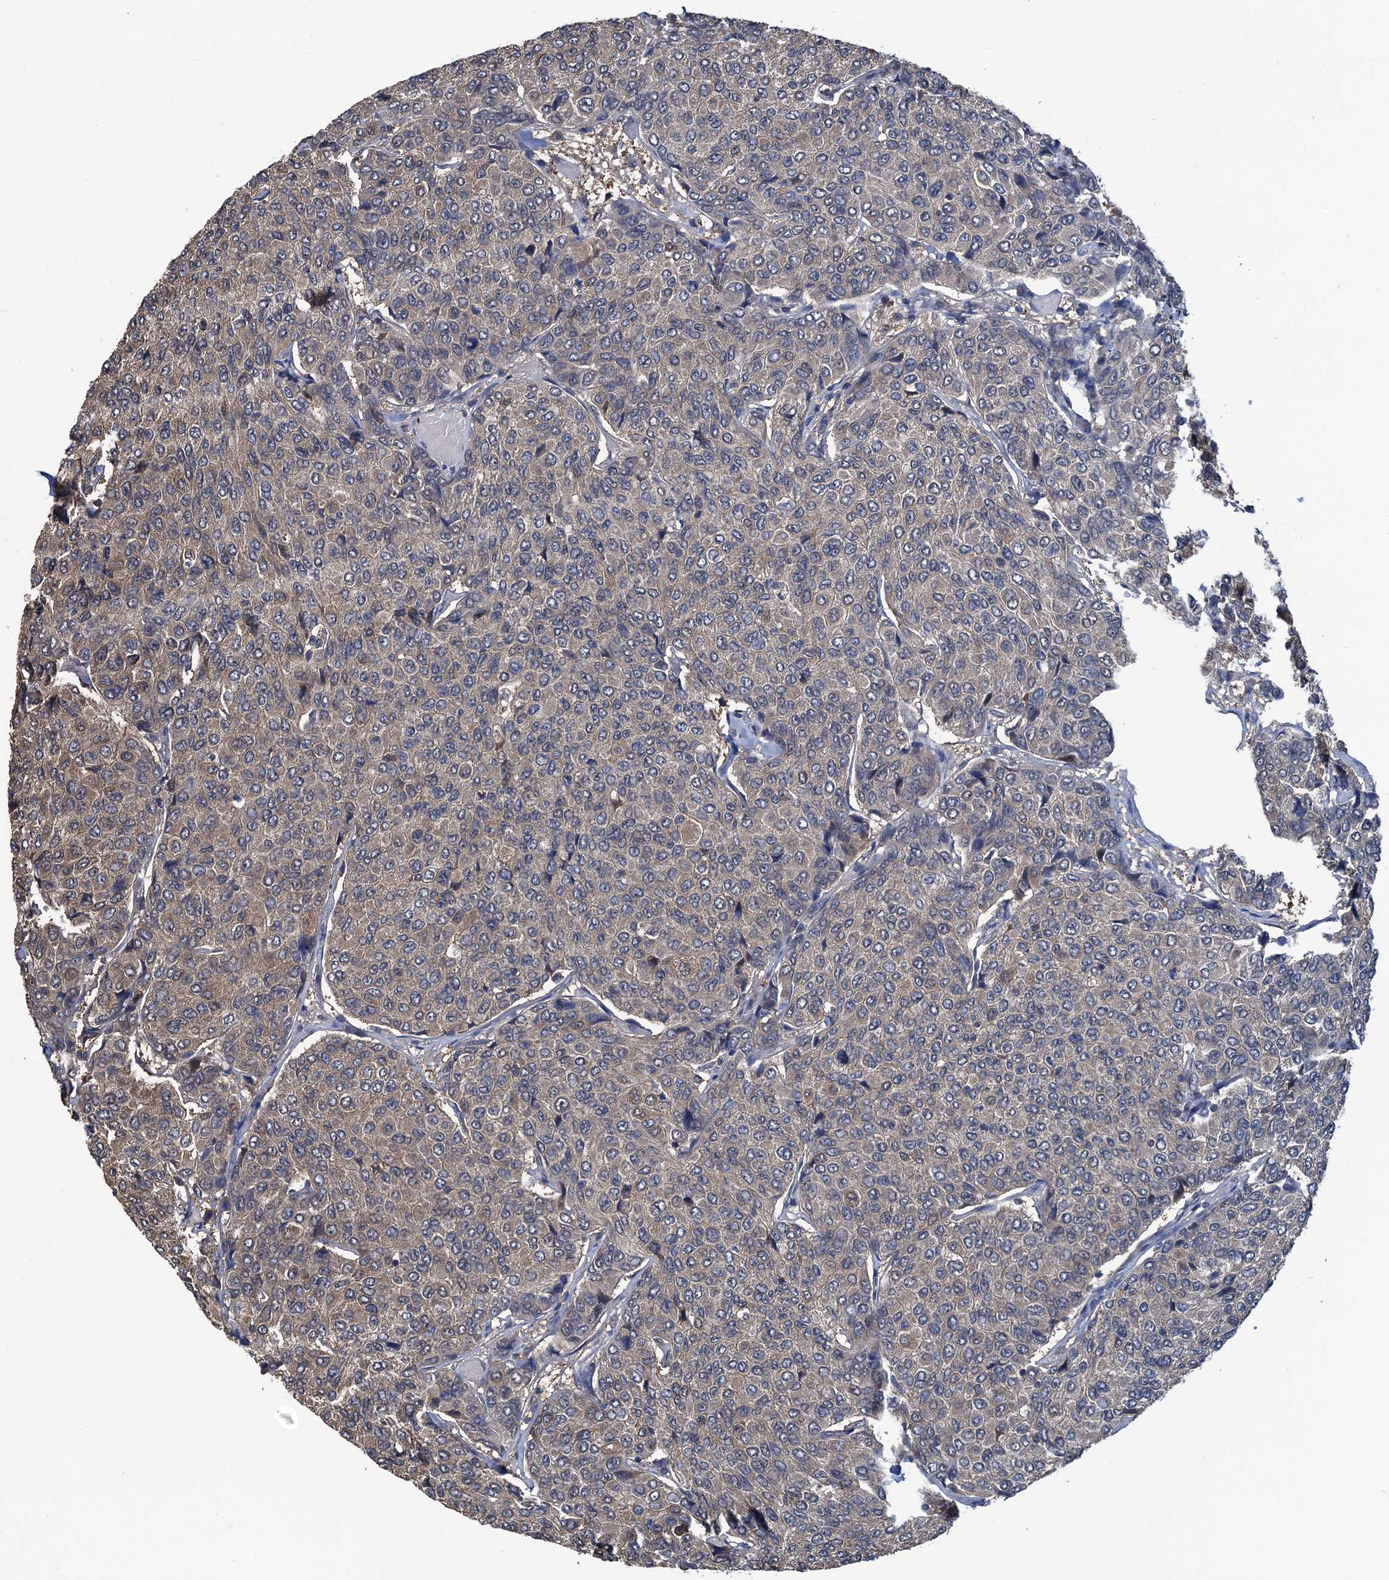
{"staining": {"intensity": "weak", "quantity": "<25%", "location": "cytoplasmic/membranous"}, "tissue": "breast cancer", "cell_type": "Tumor cells", "image_type": "cancer", "snomed": [{"axis": "morphology", "description": "Duct carcinoma"}, {"axis": "topography", "description": "Breast"}], "caption": "DAB (3,3'-diaminobenzidine) immunohistochemical staining of breast cancer shows no significant staining in tumor cells.", "gene": "RTKN2", "patient": {"sex": "female", "age": 55}}